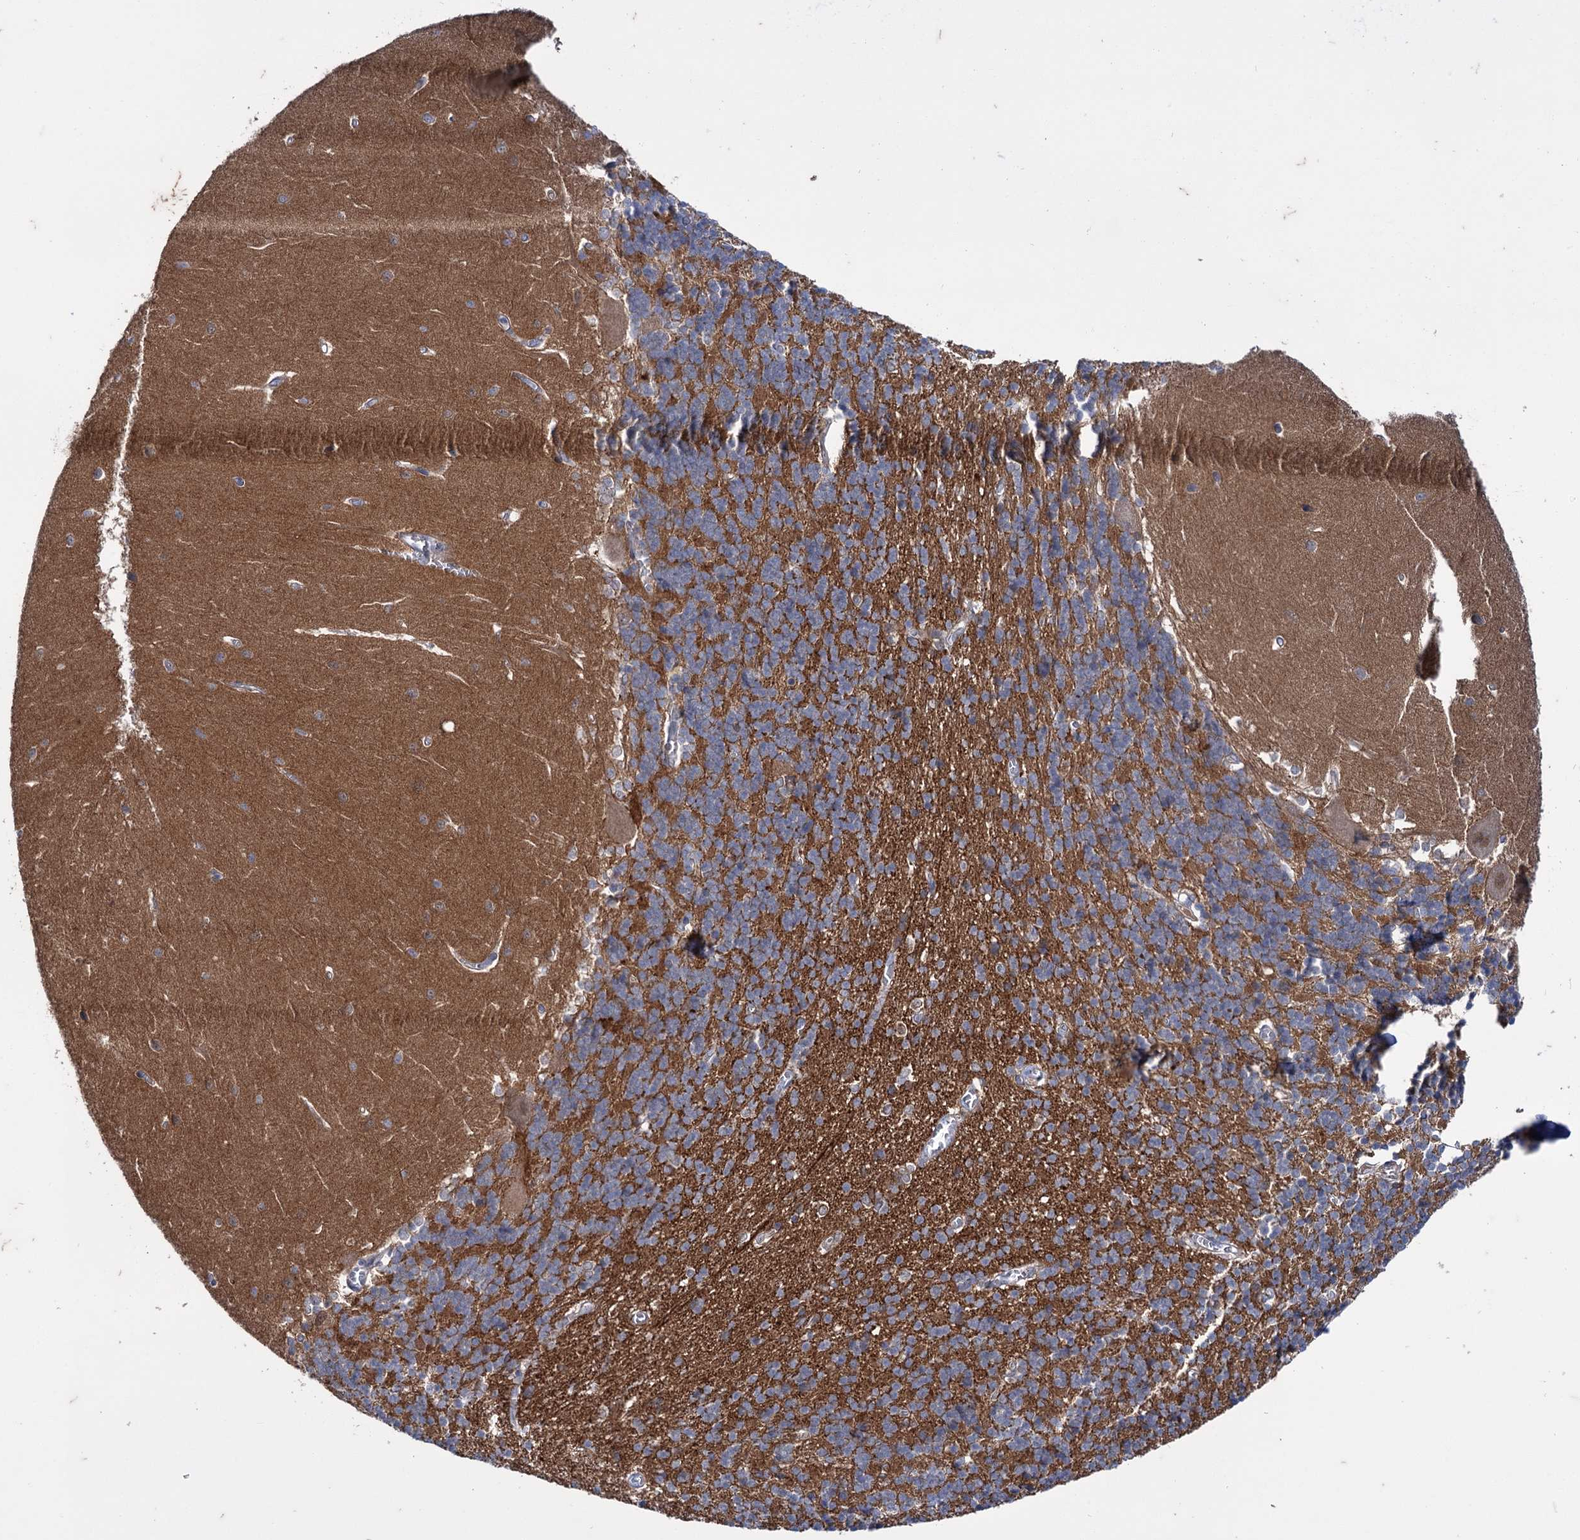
{"staining": {"intensity": "moderate", "quantity": ">75%", "location": "cytoplasmic/membranous"}, "tissue": "cerebellum", "cell_type": "Cells in granular layer", "image_type": "normal", "snomed": [{"axis": "morphology", "description": "Normal tissue, NOS"}, {"axis": "topography", "description": "Cerebellum"}], "caption": "High-power microscopy captured an IHC photomicrograph of benign cerebellum, revealing moderate cytoplasmic/membranous staining in about >75% of cells in granular layer.", "gene": "MID1IP1", "patient": {"sex": "male", "age": 37}}